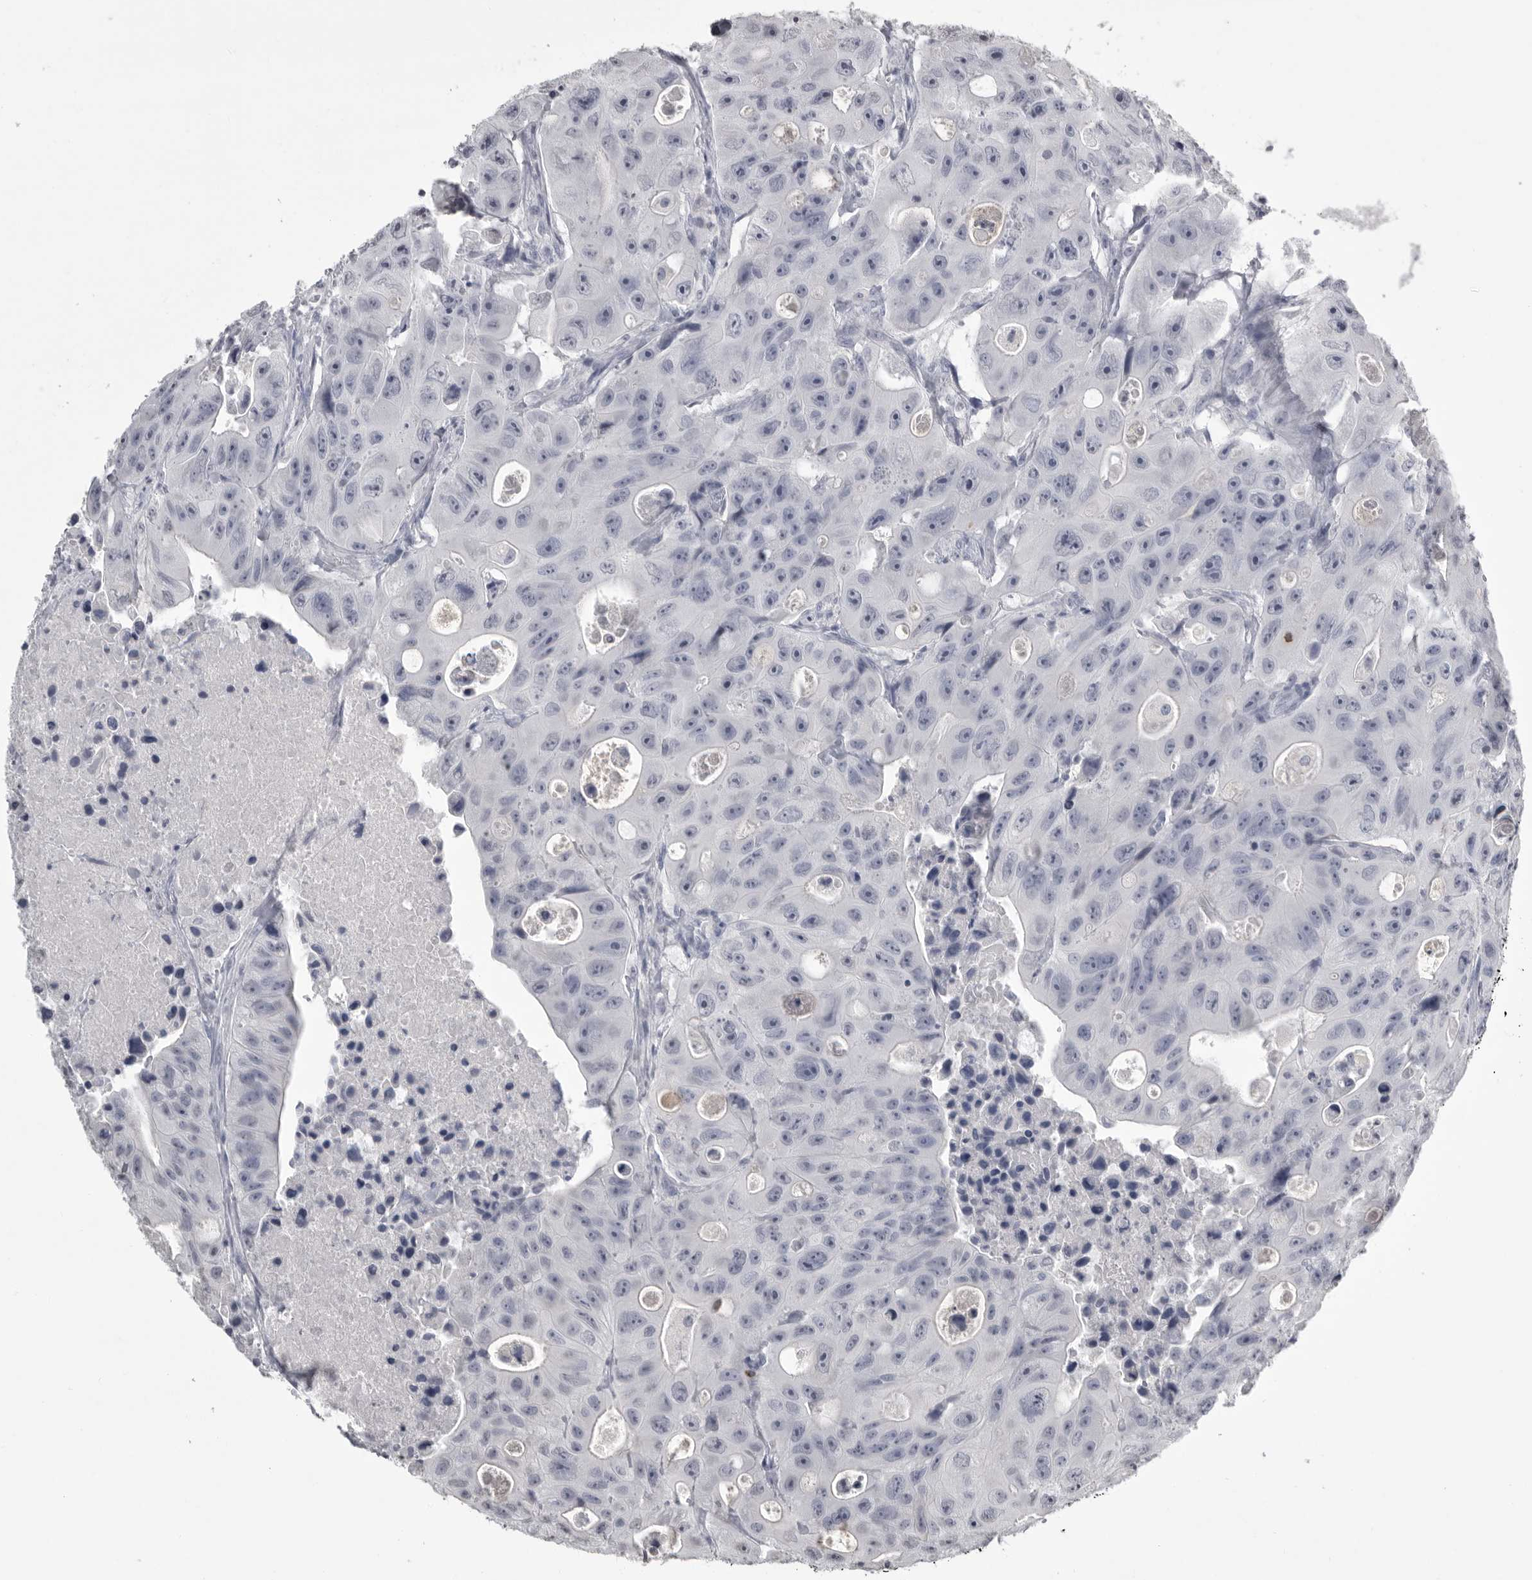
{"staining": {"intensity": "negative", "quantity": "none", "location": "none"}, "tissue": "colorectal cancer", "cell_type": "Tumor cells", "image_type": "cancer", "snomed": [{"axis": "morphology", "description": "Adenocarcinoma, NOS"}, {"axis": "topography", "description": "Colon"}], "caption": "A micrograph of colorectal cancer stained for a protein shows no brown staining in tumor cells.", "gene": "GNLY", "patient": {"sex": "female", "age": 46}}